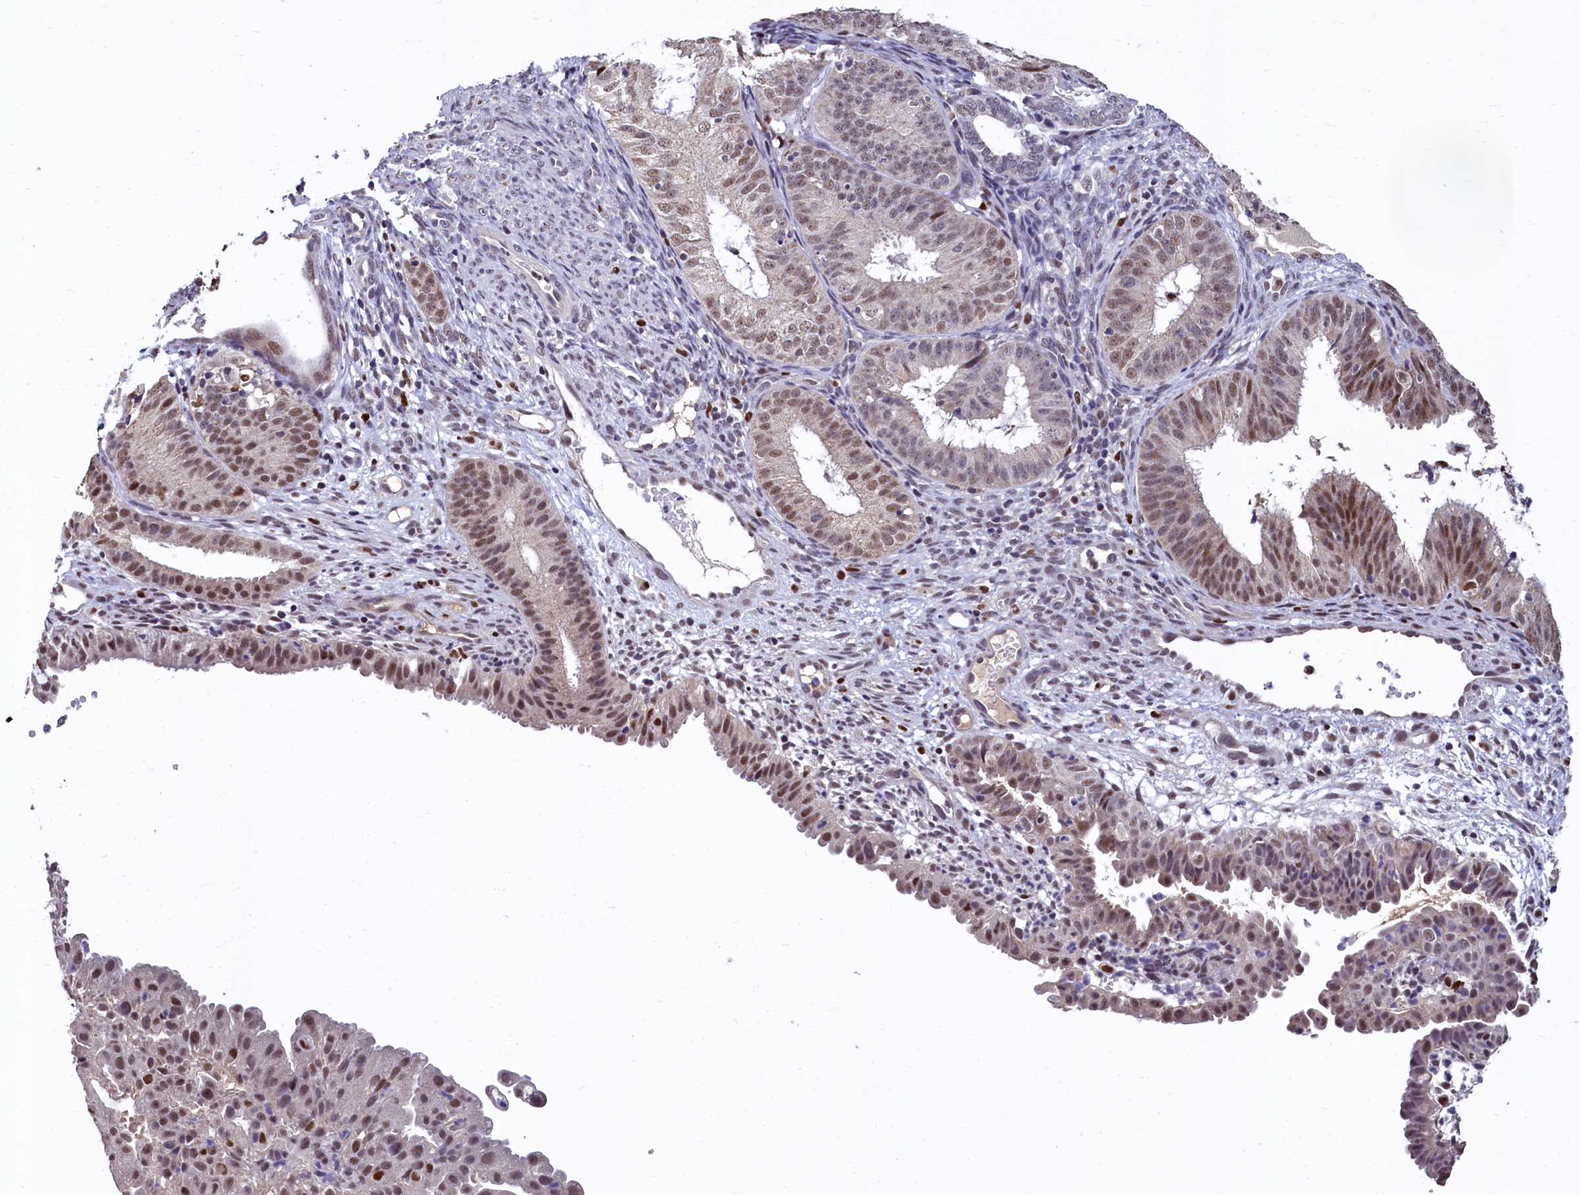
{"staining": {"intensity": "moderate", "quantity": "25%-75%", "location": "nuclear"}, "tissue": "endometrial cancer", "cell_type": "Tumor cells", "image_type": "cancer", "snomed": [{"axis": "morphology", "description": "Adenocarcinoma, NOS"}, {"axis": "topography", "description": "Endometrium"}], "caption": "This image exhibits immunohistochemistry staining of adenocarcinoma (endometrial), with medium moderate nuclear positivity in approximately 25%-75% of tumor cells.", "gene": "HECTD4", "patient": {"sex": "female", "age": 51}}